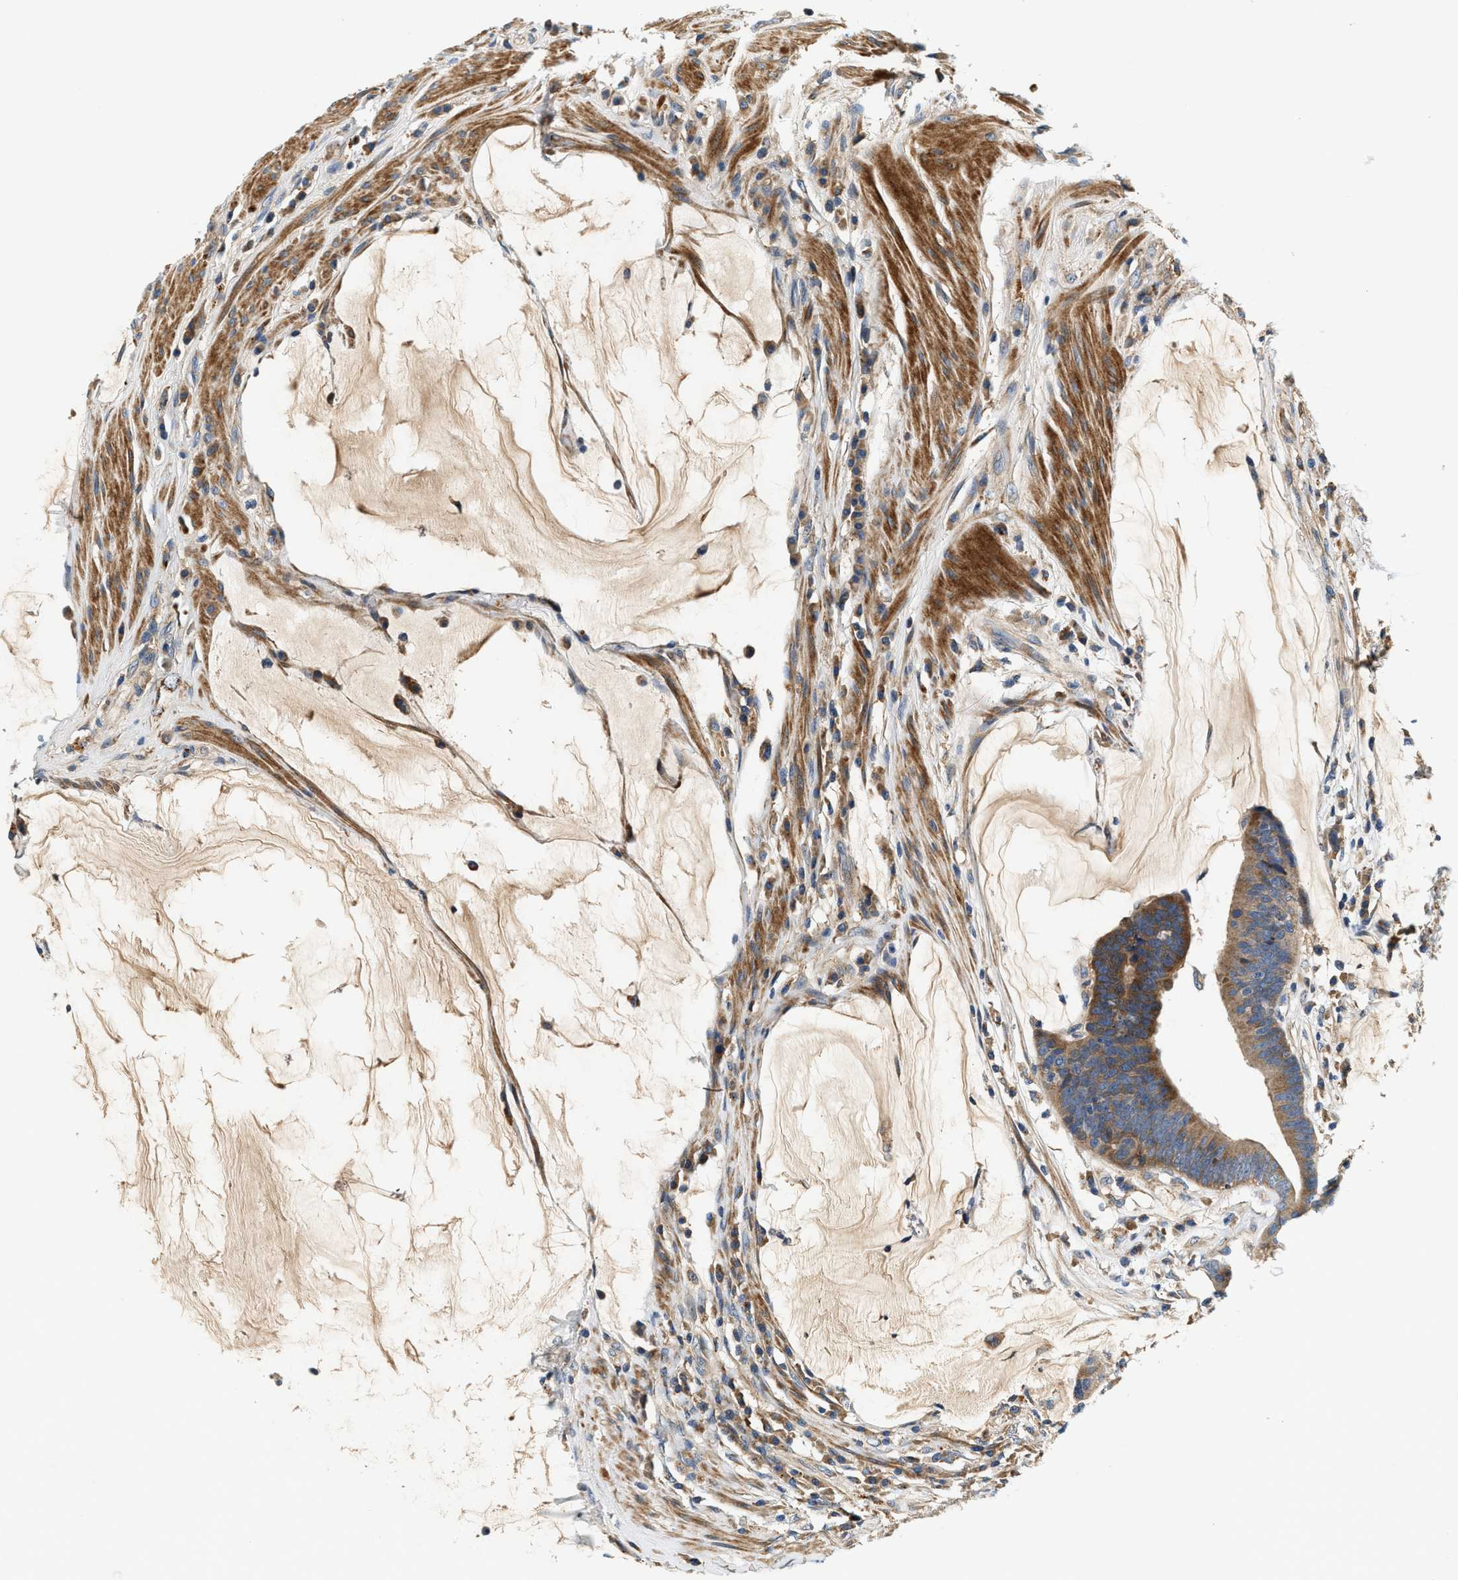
{"staining": {"intensity": "moderate", "quantity": ">75%", "location": "cytoplasmic/membranous"}, "tissue": "colorectal cancer", "cell_type": "Tumor cells", "image_type": "cancer", "snomed": [{"axis": "morphology", "description": "Adenocarcinoma, NOS"}, {"axis": "topography", "description": "Rectum"}], "caption": "Approximately >75% of tumor cells in adenocarcinoma (colorectal) show moderate cytoplasmic/membranous protein staining as visualized by brown immunohistochemical staining.", "gene": "DUSP10", "patient": {"sex": "female", "age": 89}}